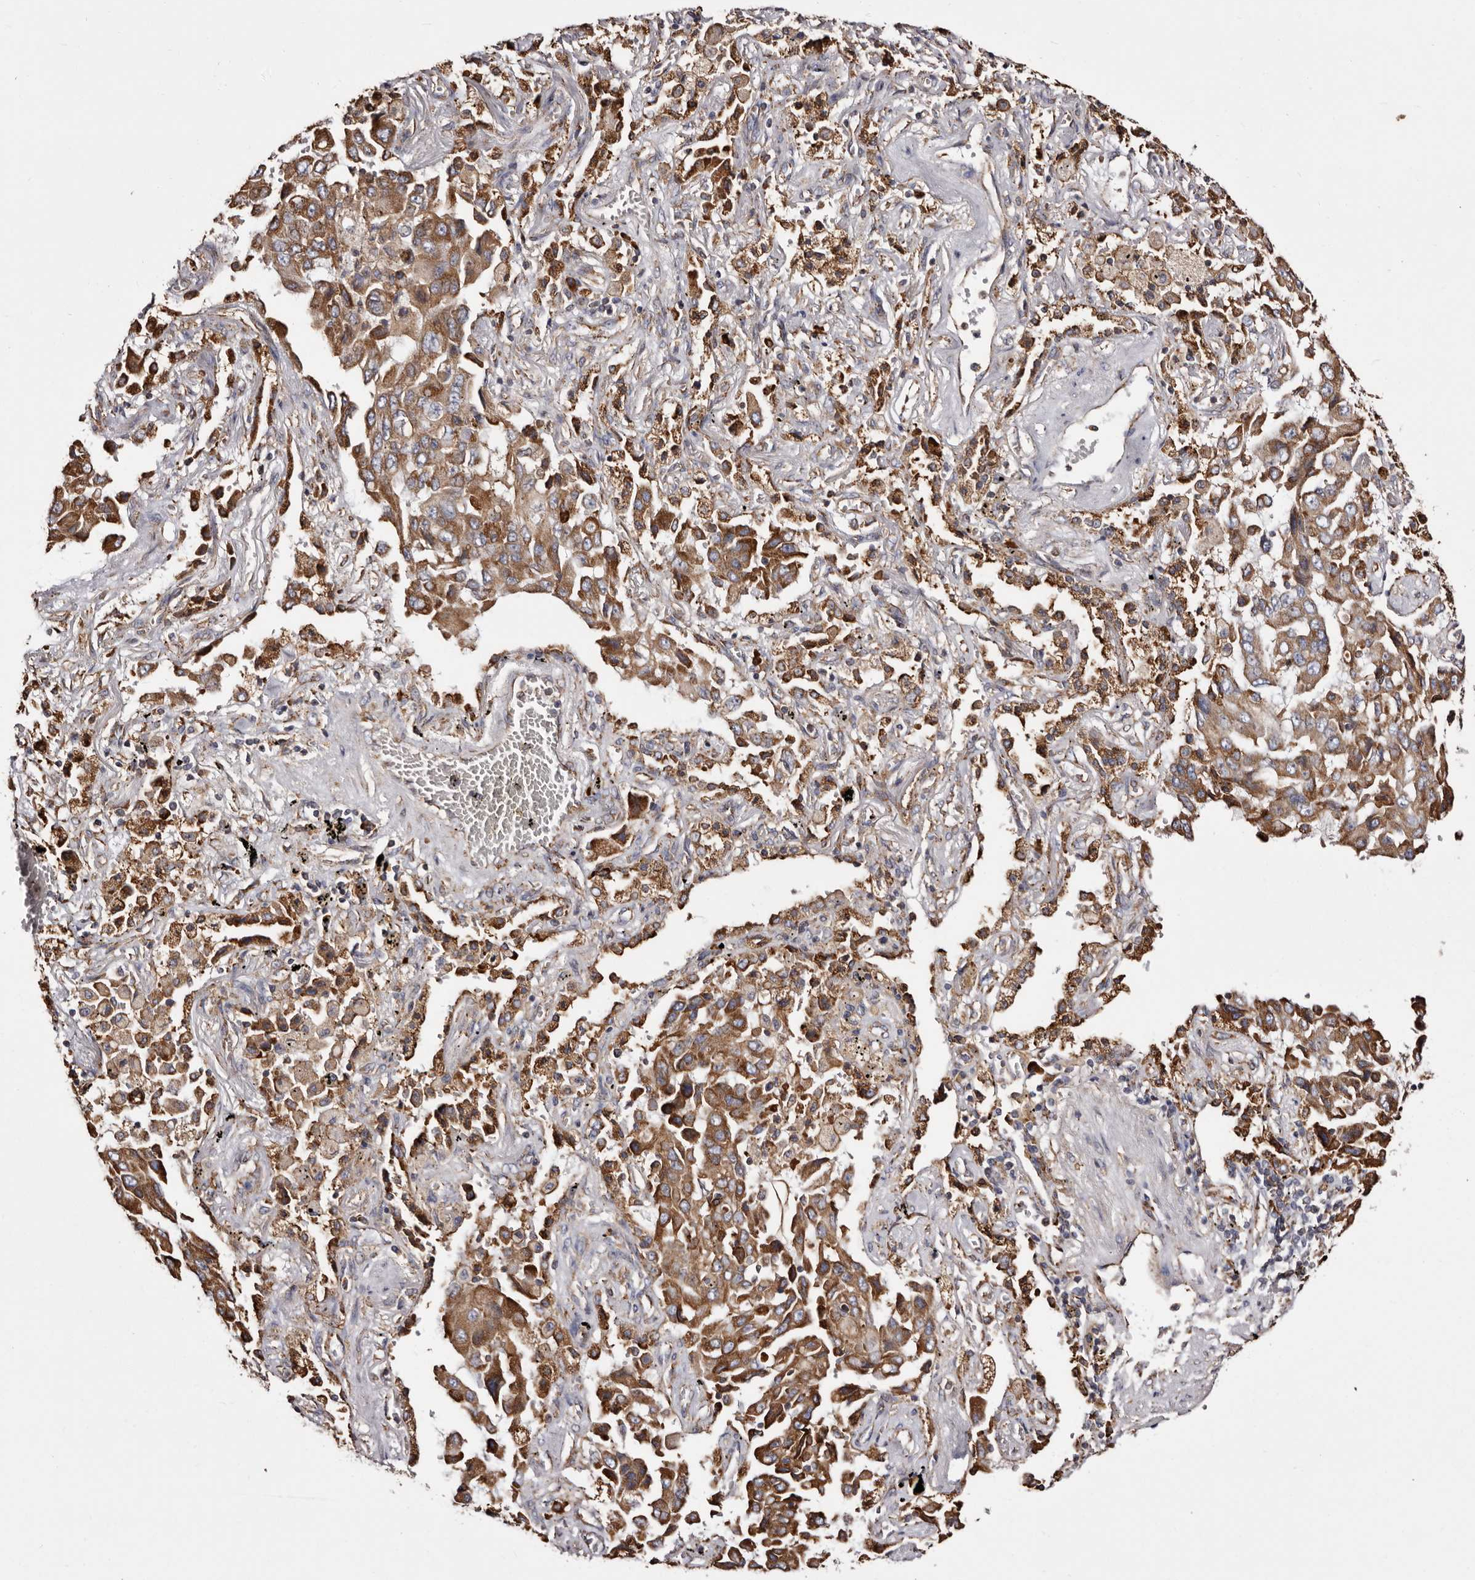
{"staining": {"intensity": "strong", "quantity": ">75%", "location": "cytoplasmic/membranous"}, "tissue": "lung cancer", "cell_type": "Tumor cells", "image_type": "cancer", "snomed": [{"axis": "morphology", "description": "Adenocarcinoma, NOS"}, {"axis": "topography", "description": "Lung"}], "caption": "A brown stain highlights strong cytoplasmic/membranous expression of a protein in lung adenocarcinoma tumor cells.", "gene": "ACBD6", "patient": {"sex": "female", "age": 65}}